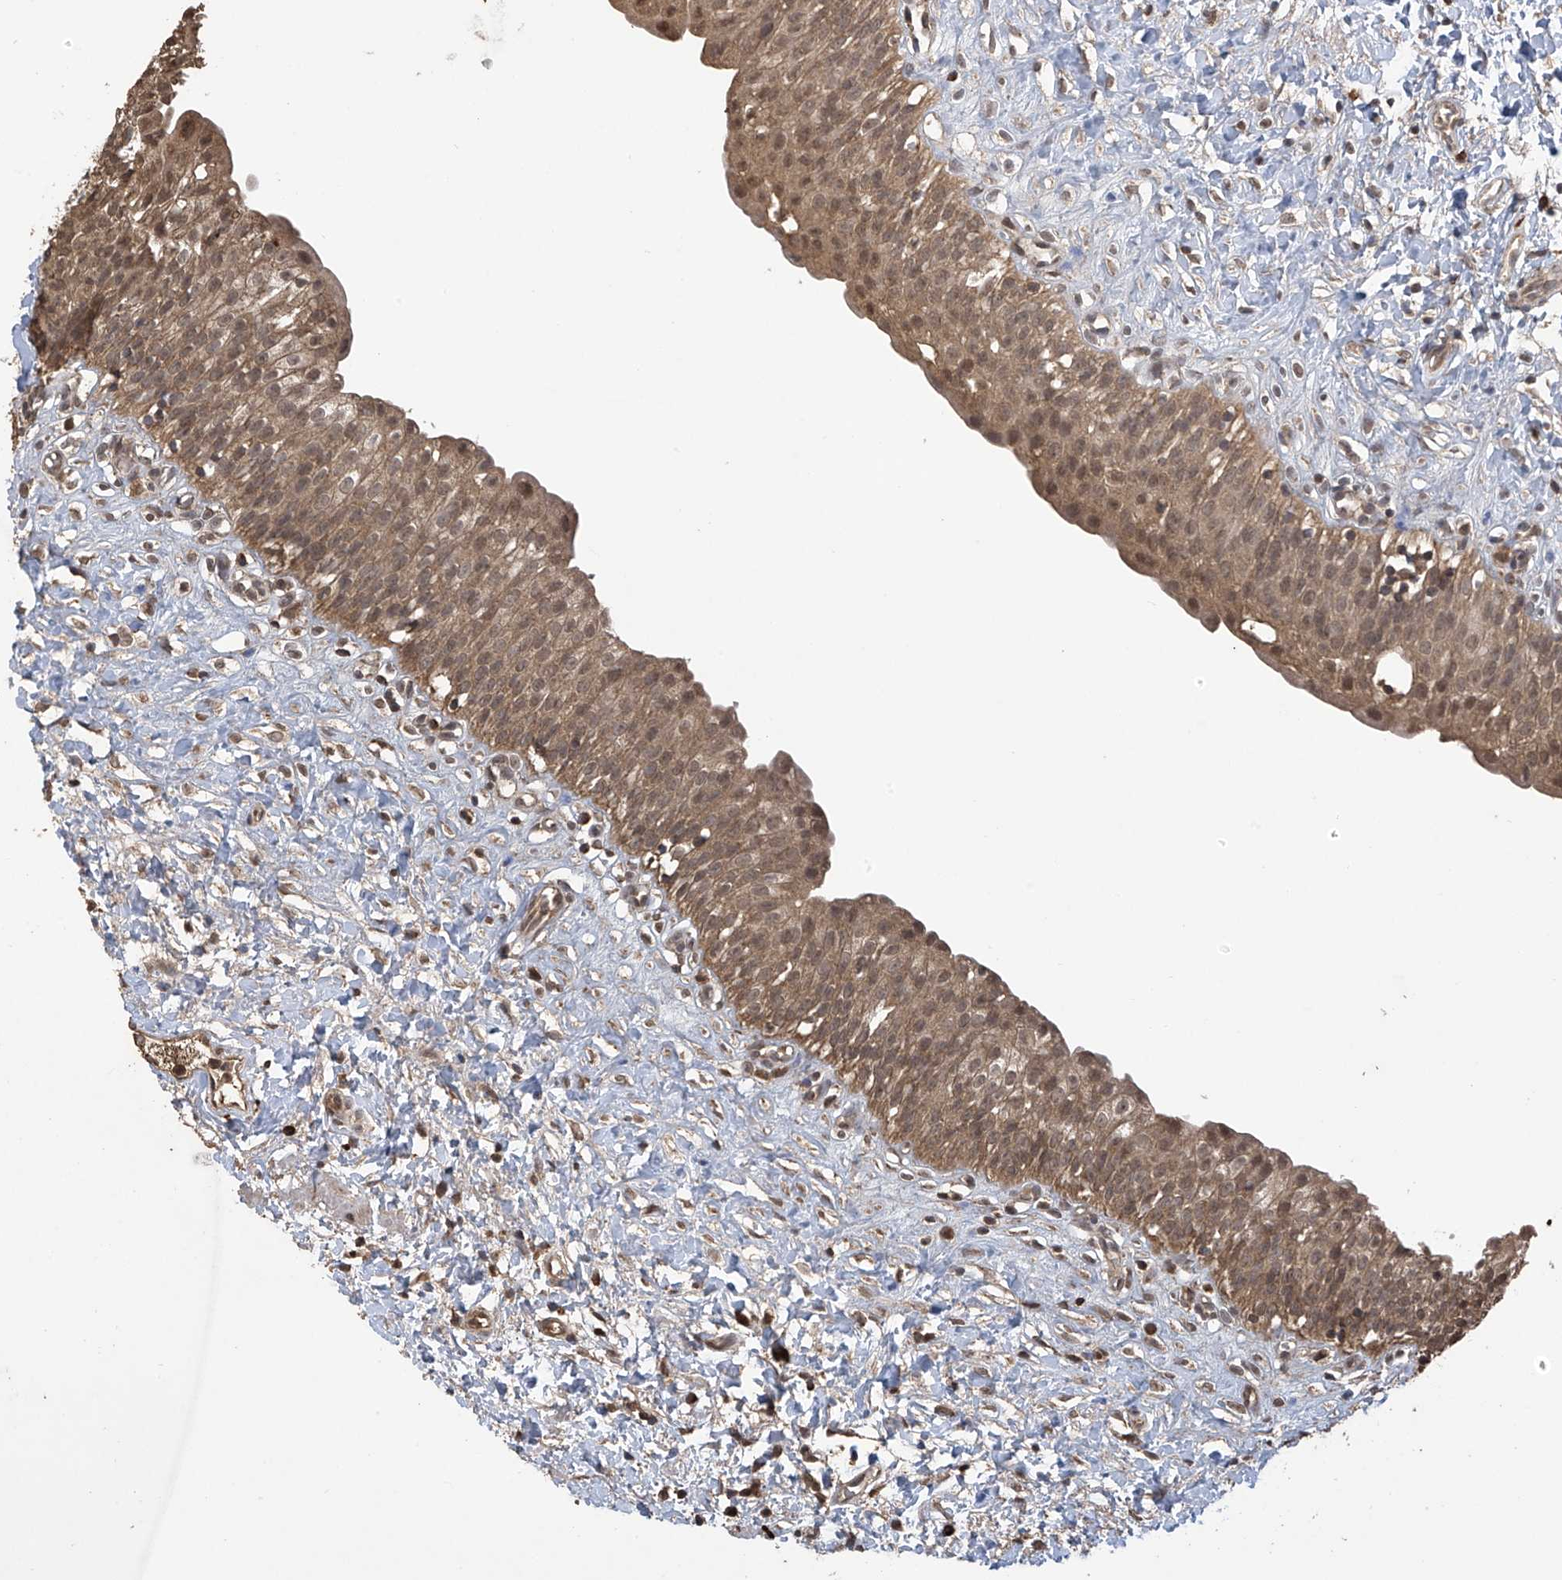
{"staining": {"intensity": "moderate", "quantity": ">75%", "location": "cytoplasmic/membranous,nuclear"}, "tissue": "urinary bladder", "cell_type": "Urothelial cells", "image_type": "normal", "snomed": [{"axis": "morphology", "description": "Normal tissue, NOS"}, {"axis": "topography", "description": "Urinary bladder"}], "caption": "Protein analysis of normal urinary bladder shows moderate cytoplasmic/membranous,nuclear positivity in about >75% of urothelial cells.", "gene": "PNPT1", "patient": {"sex": "male", "age": 51}}